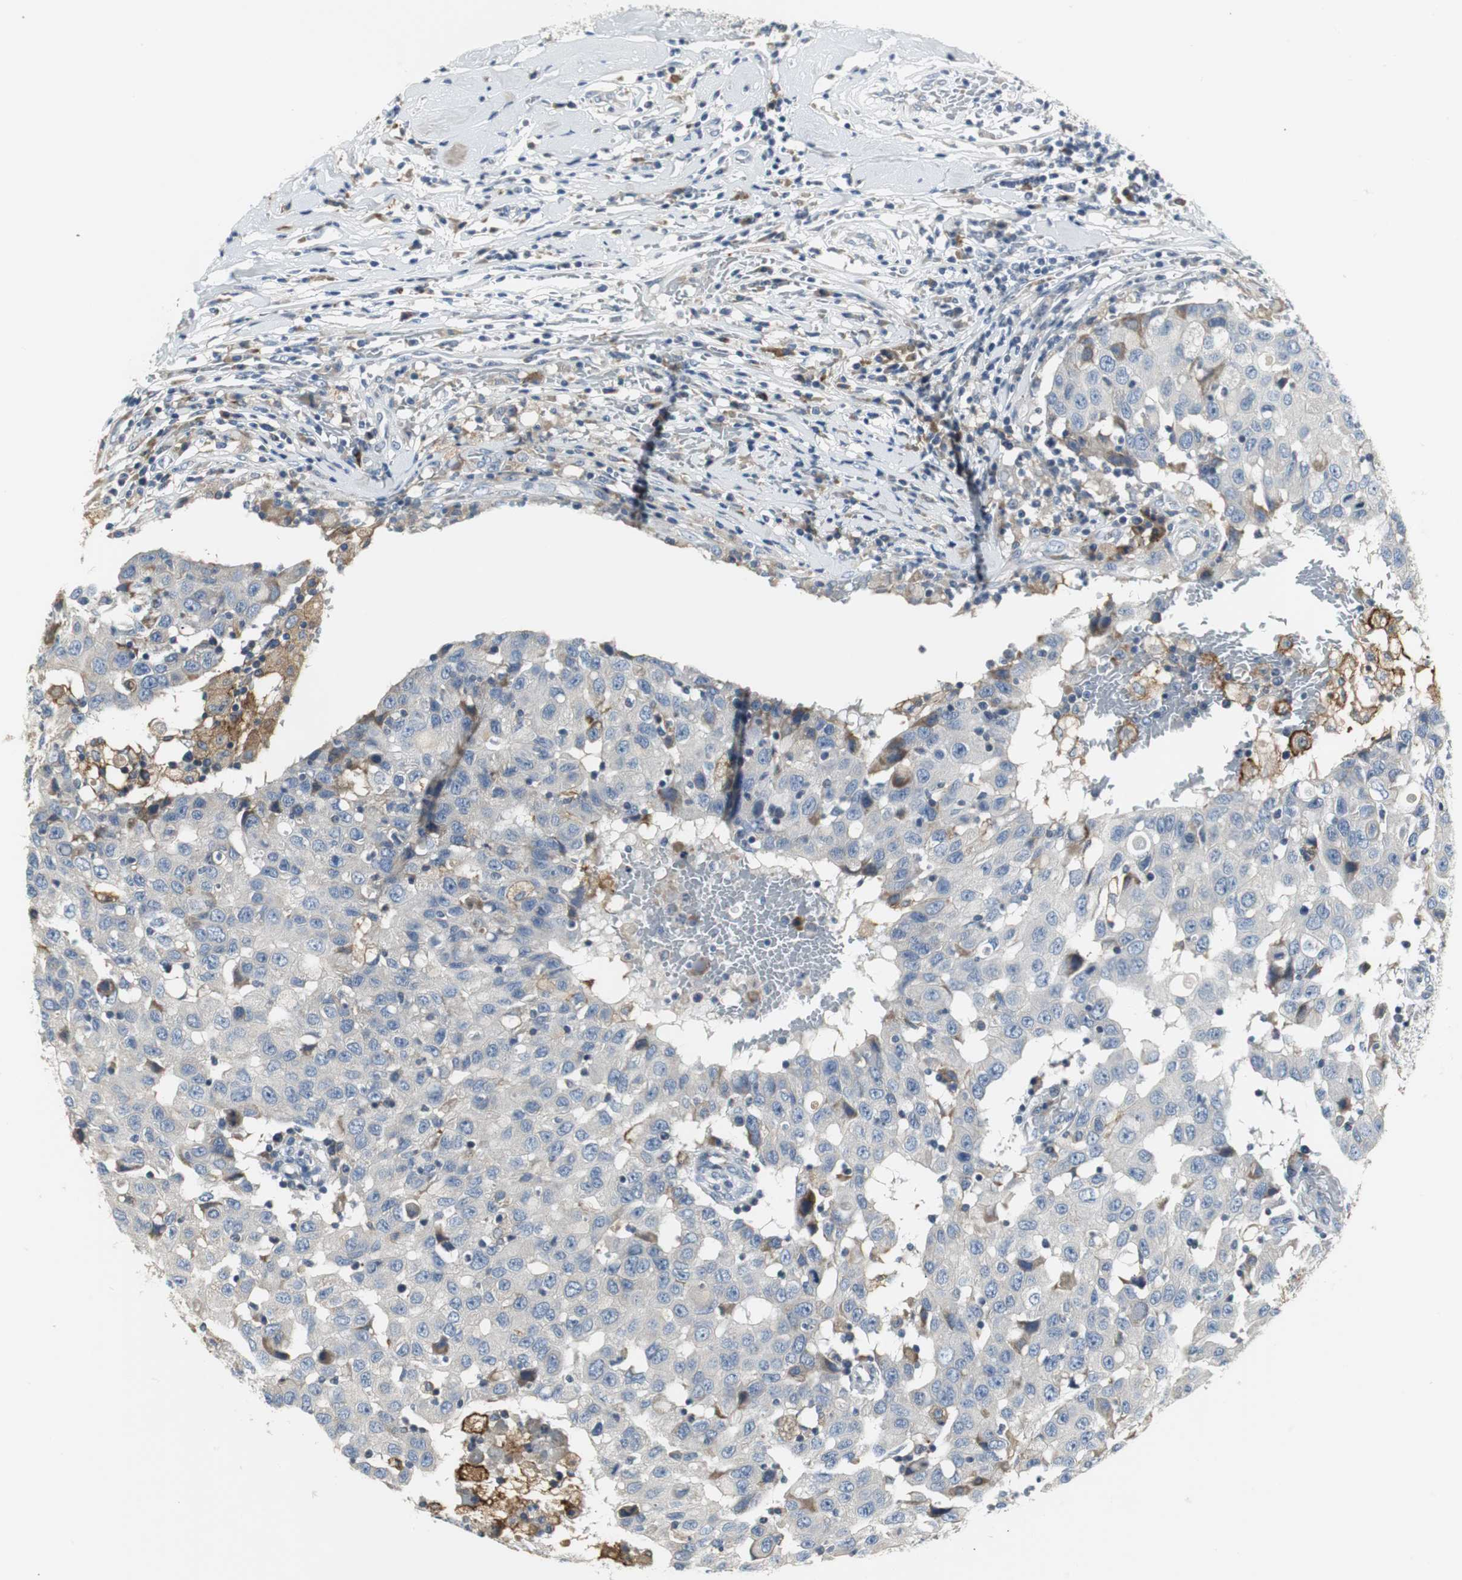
{"staining": {"intensity": "negative", "quantity": "none", "location": "none"}, "tissue": "breast cancer", "cell_type": "Tumor cells", "image_type": "cancer", "snomed": [{"axis": "morphology", "description": "Duct carcinoma"}, {"axis": "topography", "description": "Breast"}], "caption": "High magnification brightfield microscopy of intraductal carcinoma (breast) stained with DAB (3,3'-diaminobenzidine) (brown) and counterstained with hematoxylin (blue): tumor cells show no significant expression. (DAB IHC with hematoxylin counter stain).", "gene": "SLC2A5", "patient": {"sex": "female", "age": 27}}